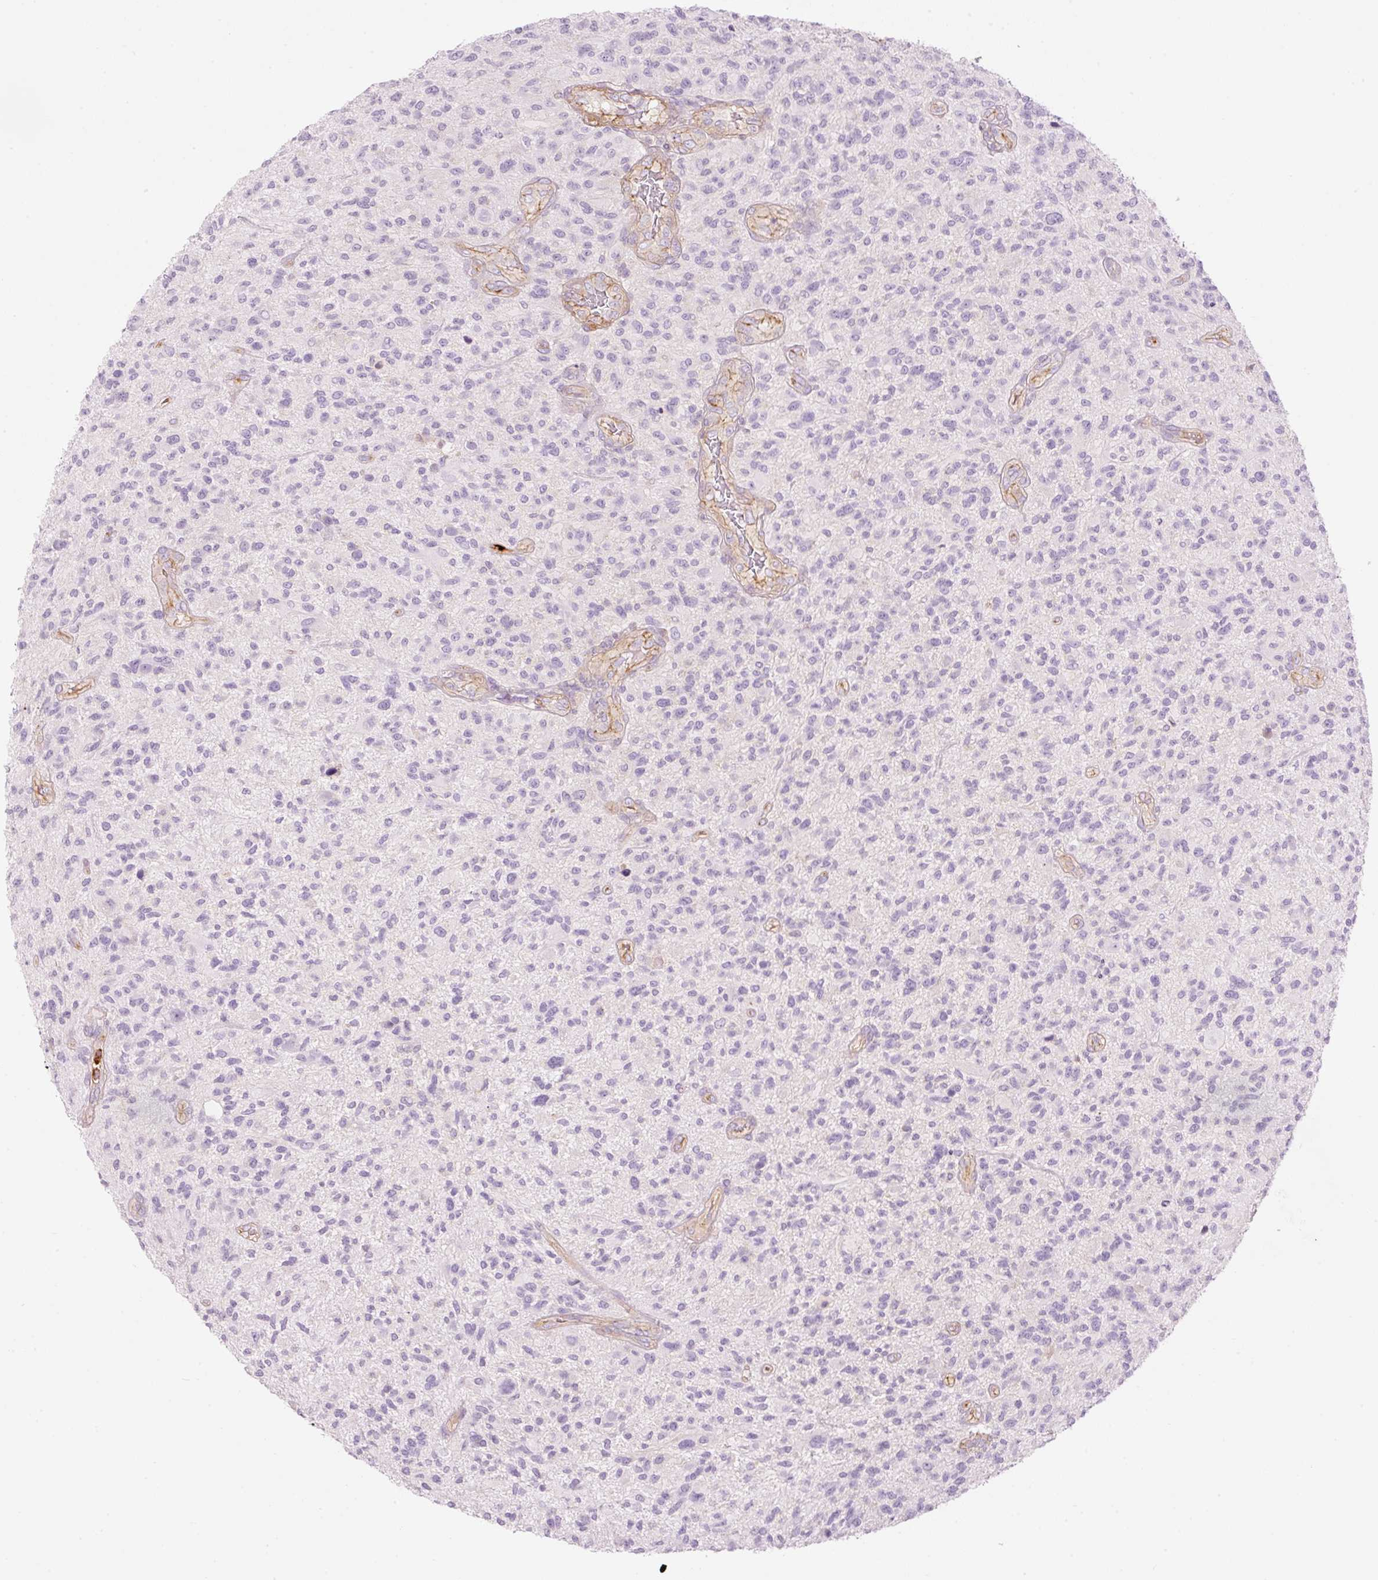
{"staining": {"intensity": "negative", "quantity": "none", "location": "none"}, "tissue": "glioma", "cell_type": "Tumor cells", "image_type": "cancer", "snomed": [{"axis": "morphology", "description": "Glioma, malignant, High grade"}, {"axis": "topography", "description": "Brain"}], "caption": "An image of human high-grade glioma (malignant) is negative for staining in tumor cells.", "gene": "MAP3K3", "patient": {"sex": "male", "age": 47}}